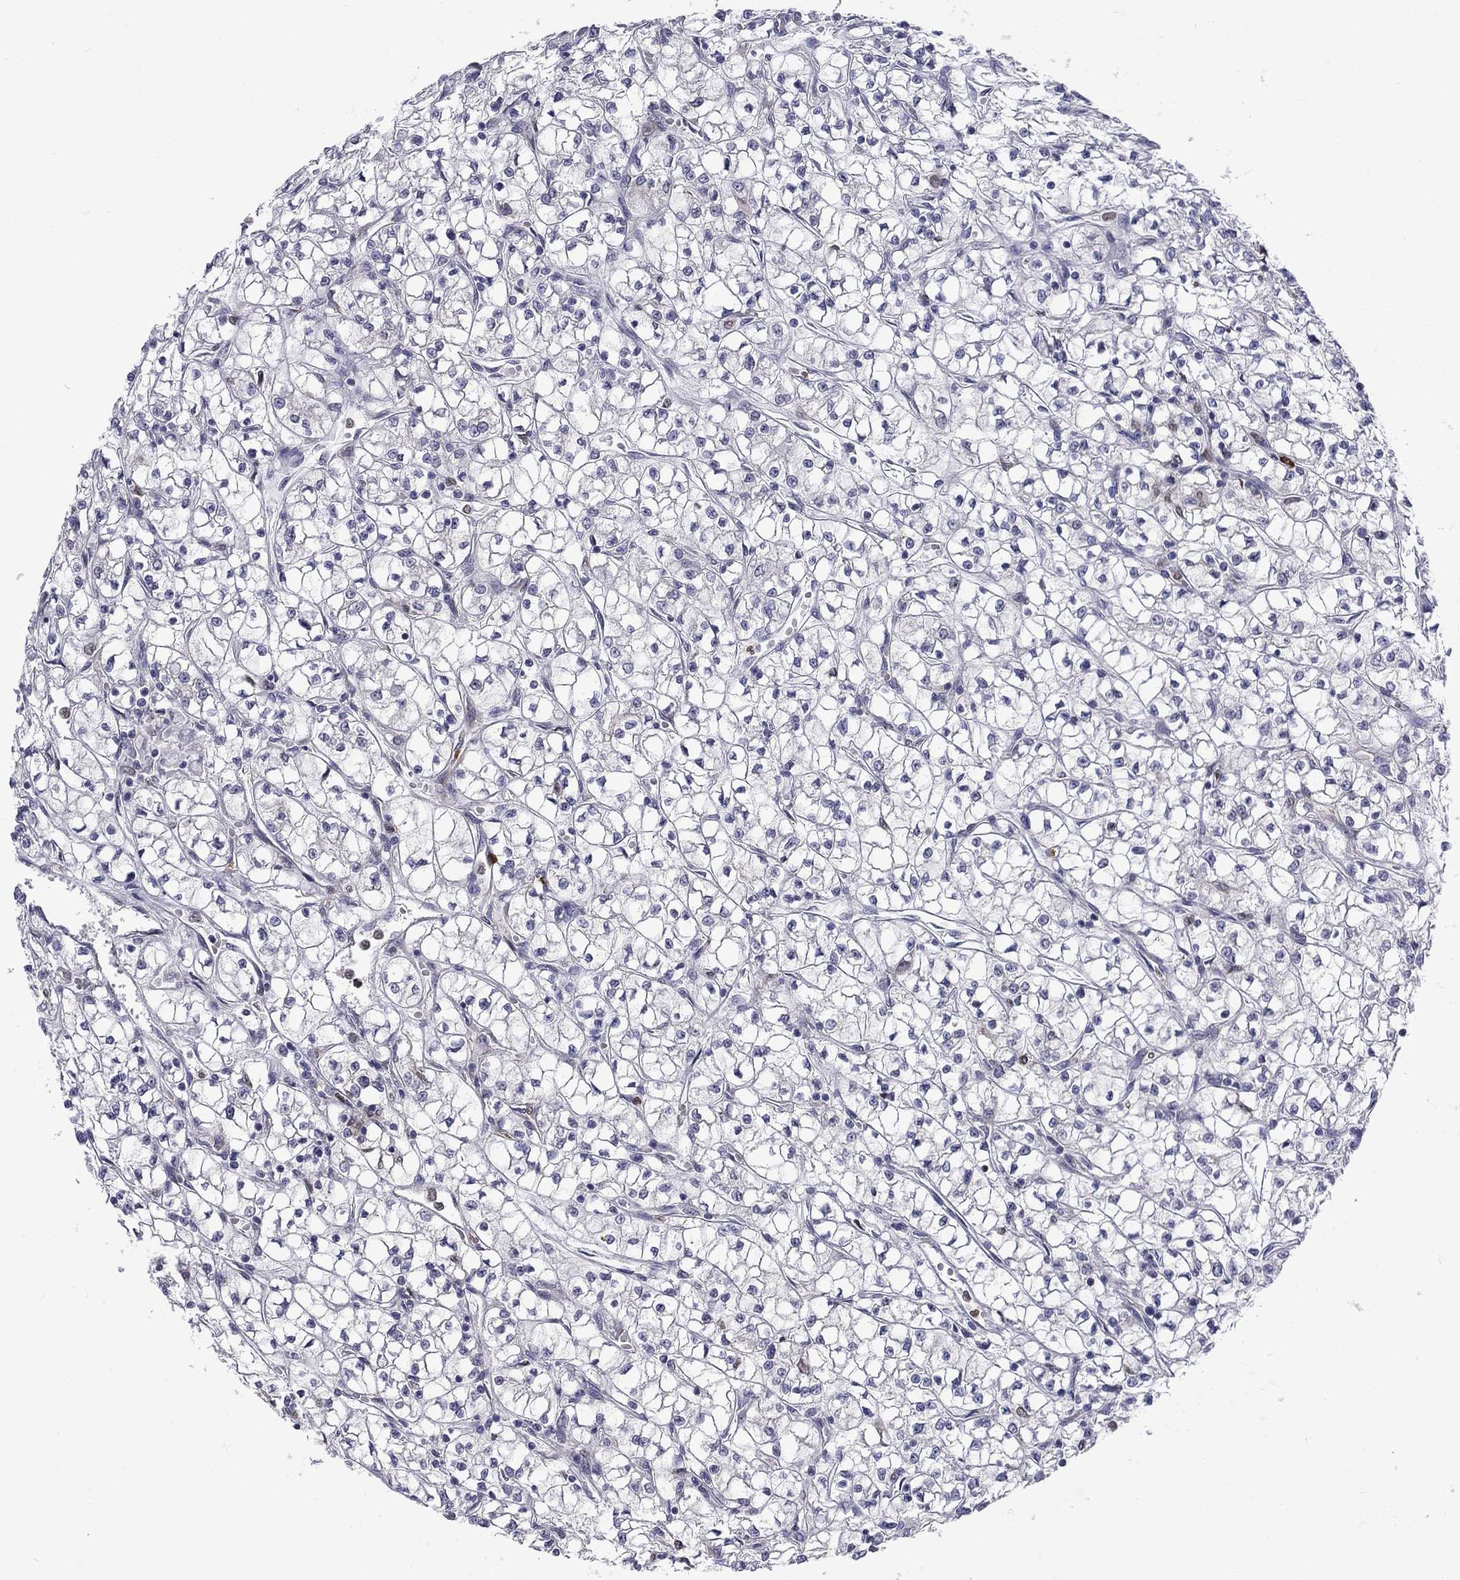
{"staining": {"intensity": "negative", "quantity": "none", "location": "none"}, "tissue": "renal cancer", "cell_type": "Tumor cells", "image_type": "cancer", "snomed": [{"axis": "morphology", "description": "Adenocarcinoma, NOS"}, {"axis": "topography", "description": "Kidney"}], "caption": "An immunohistochemistry (IHC) histopathology image of renal cancer is shown. There is no staining in tumor cells of renal cancer.", "gene": "PABPC4", "patient": {"sex": "female", "age": 64}}